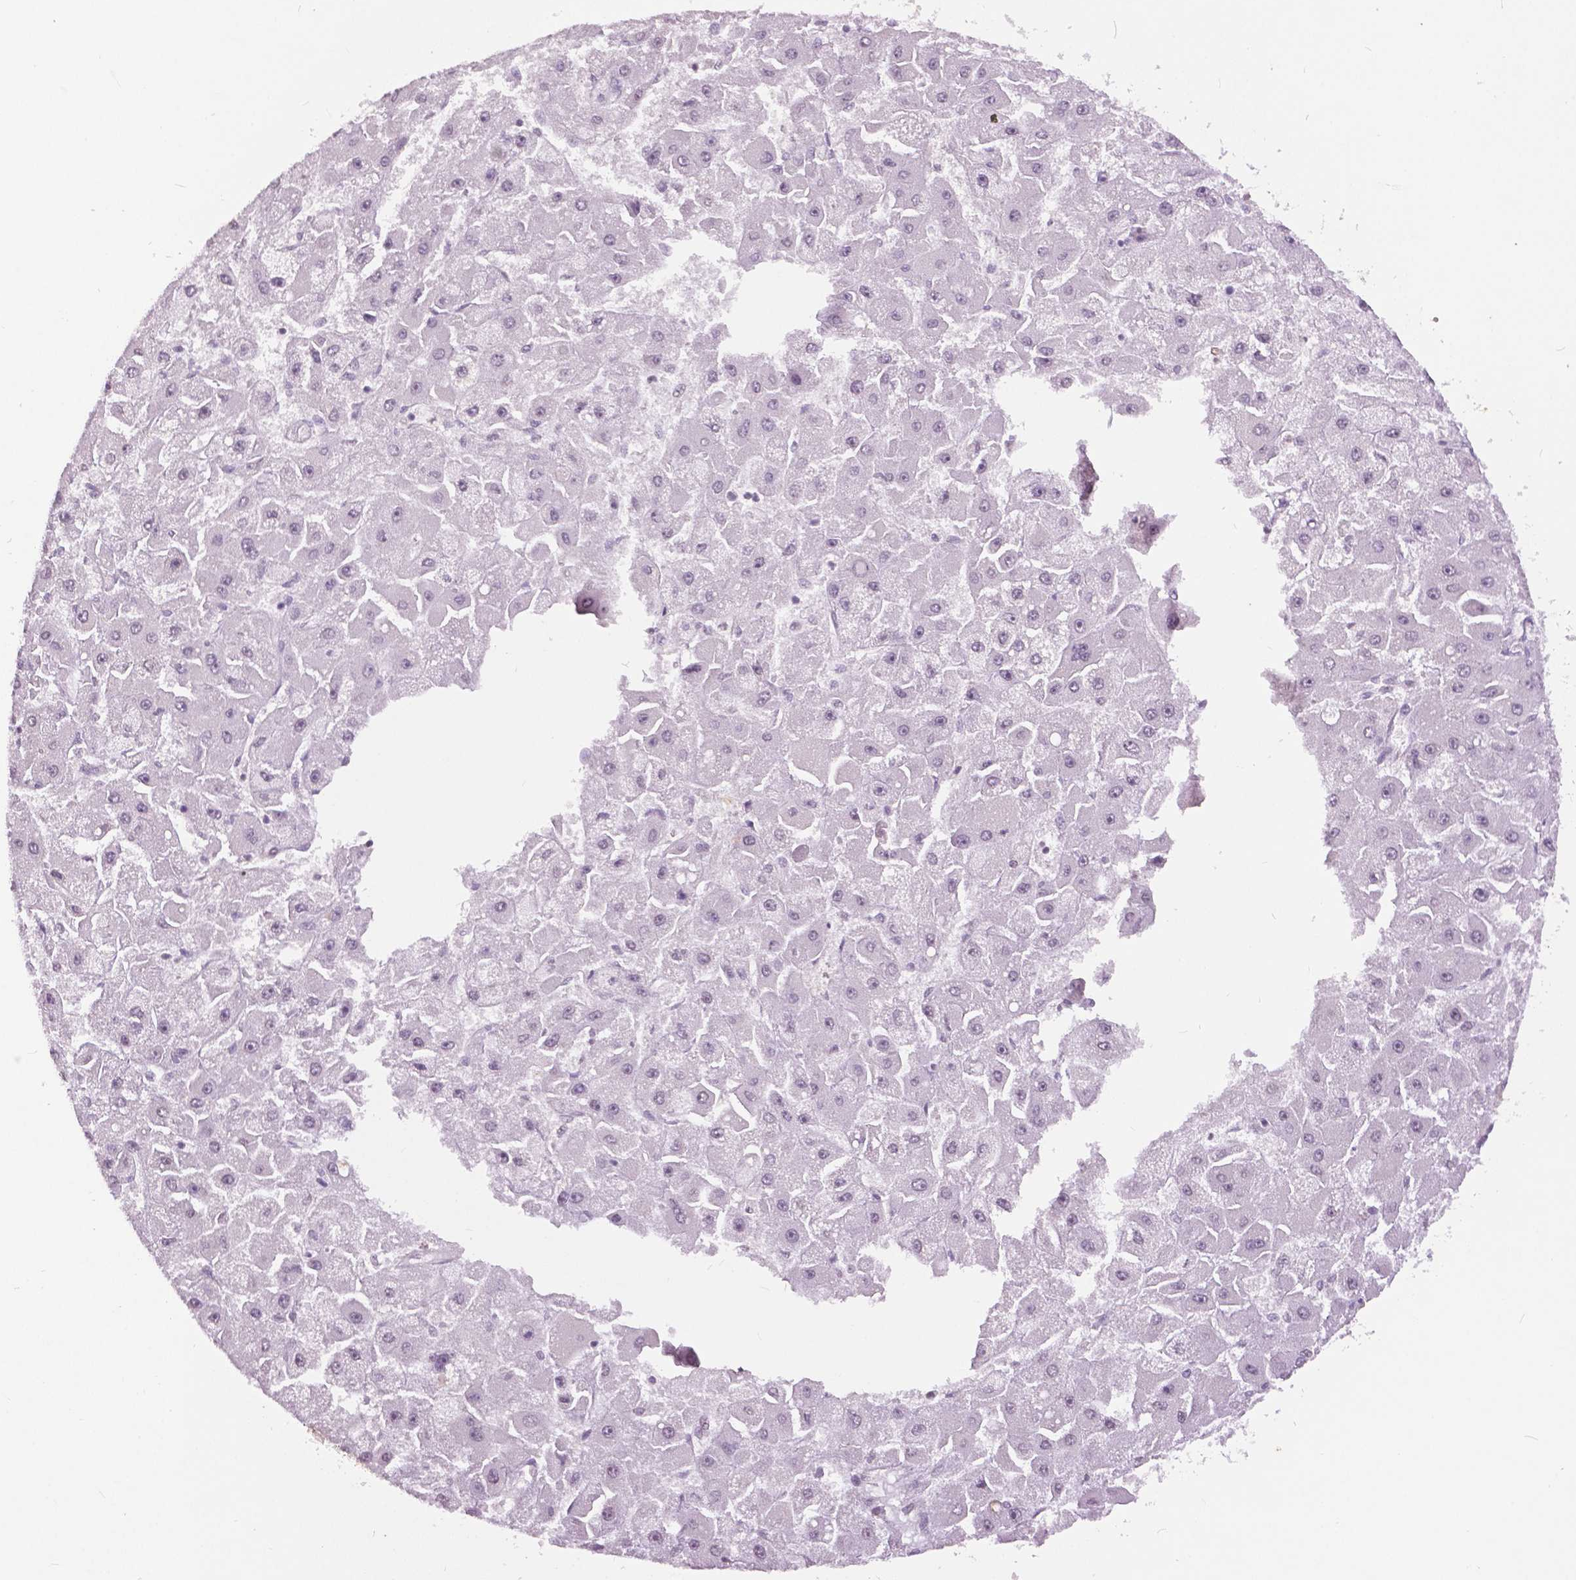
{"staining": {"intensity": "negative", "quantity": "none", "location": "none"}, "tissue": "liver cancer", "cell_type": "Tumor cells", "image_type": "cancer", "snomed": [{"axis": "morphology", "description": "Carcinoma, Hepatocellular, NOS"}, {"axis": "topography", "description": "Liver"}], "caption": "Immunohistochemical staining of human hepatocellular carcinoma (liver) displays no significant positivity in tumor cells. (Brightfield microscopy of DAB immunohistochemistry (IHC) at high magnification).", "gene": "GRIN2A", "patient": {"sex": "female", "age": 25}}